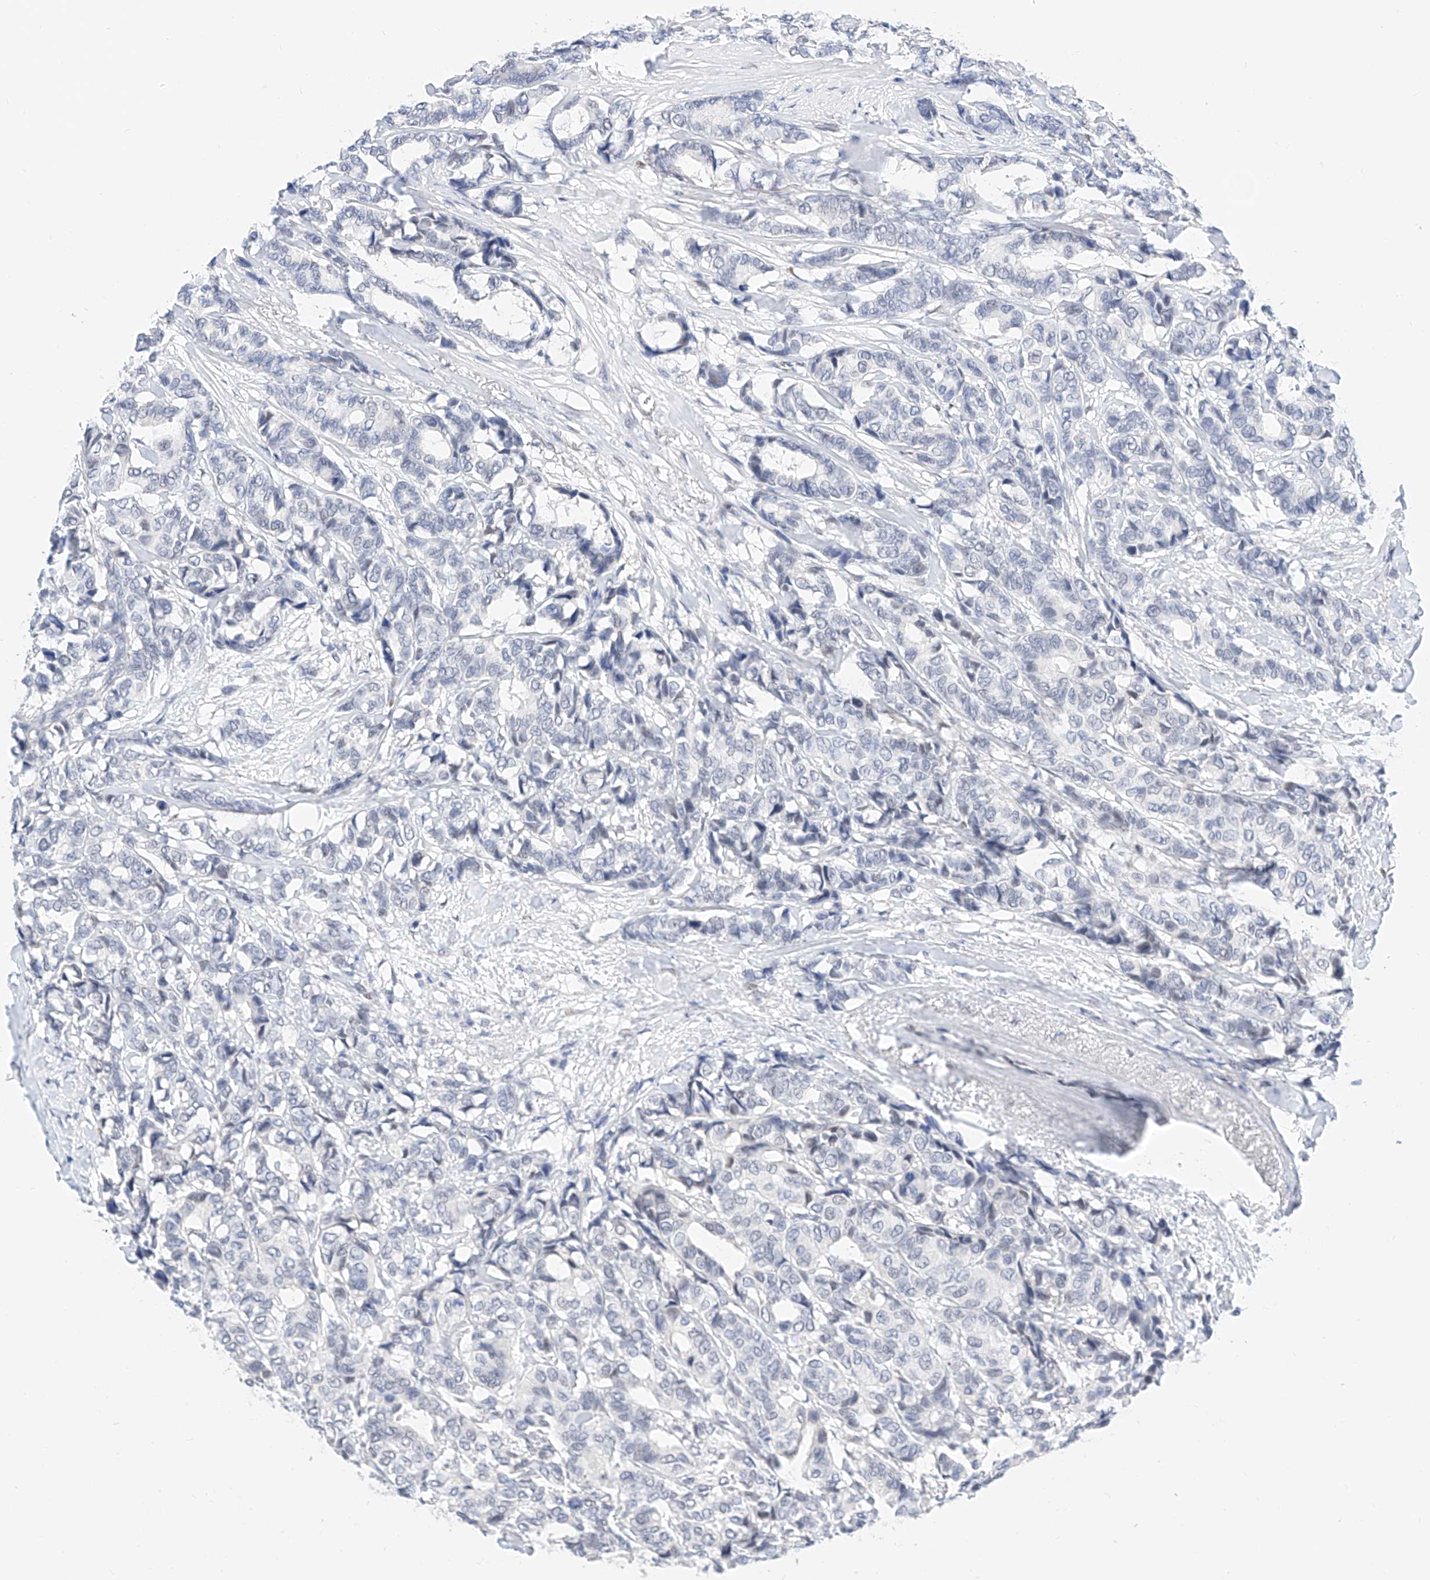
{"staining": {"intensity": "negative", "quantity": "none", "location": "none"}, "tissue": "breast cancer", "cell_type": "Tumor cells", "image_type": "cancer", "snomed": [{"axis": "morphology", "description": "Duct carcinoma"}, {"axis": "topography", "description": "Breast"}], "caption": "A photomicrograph of human breast cancer (infiltrating ductal carcinoma) is negative for staining in tumor cells.", "gene": "KCNJ1", "patient": {"sex": "female", "age": 87}}